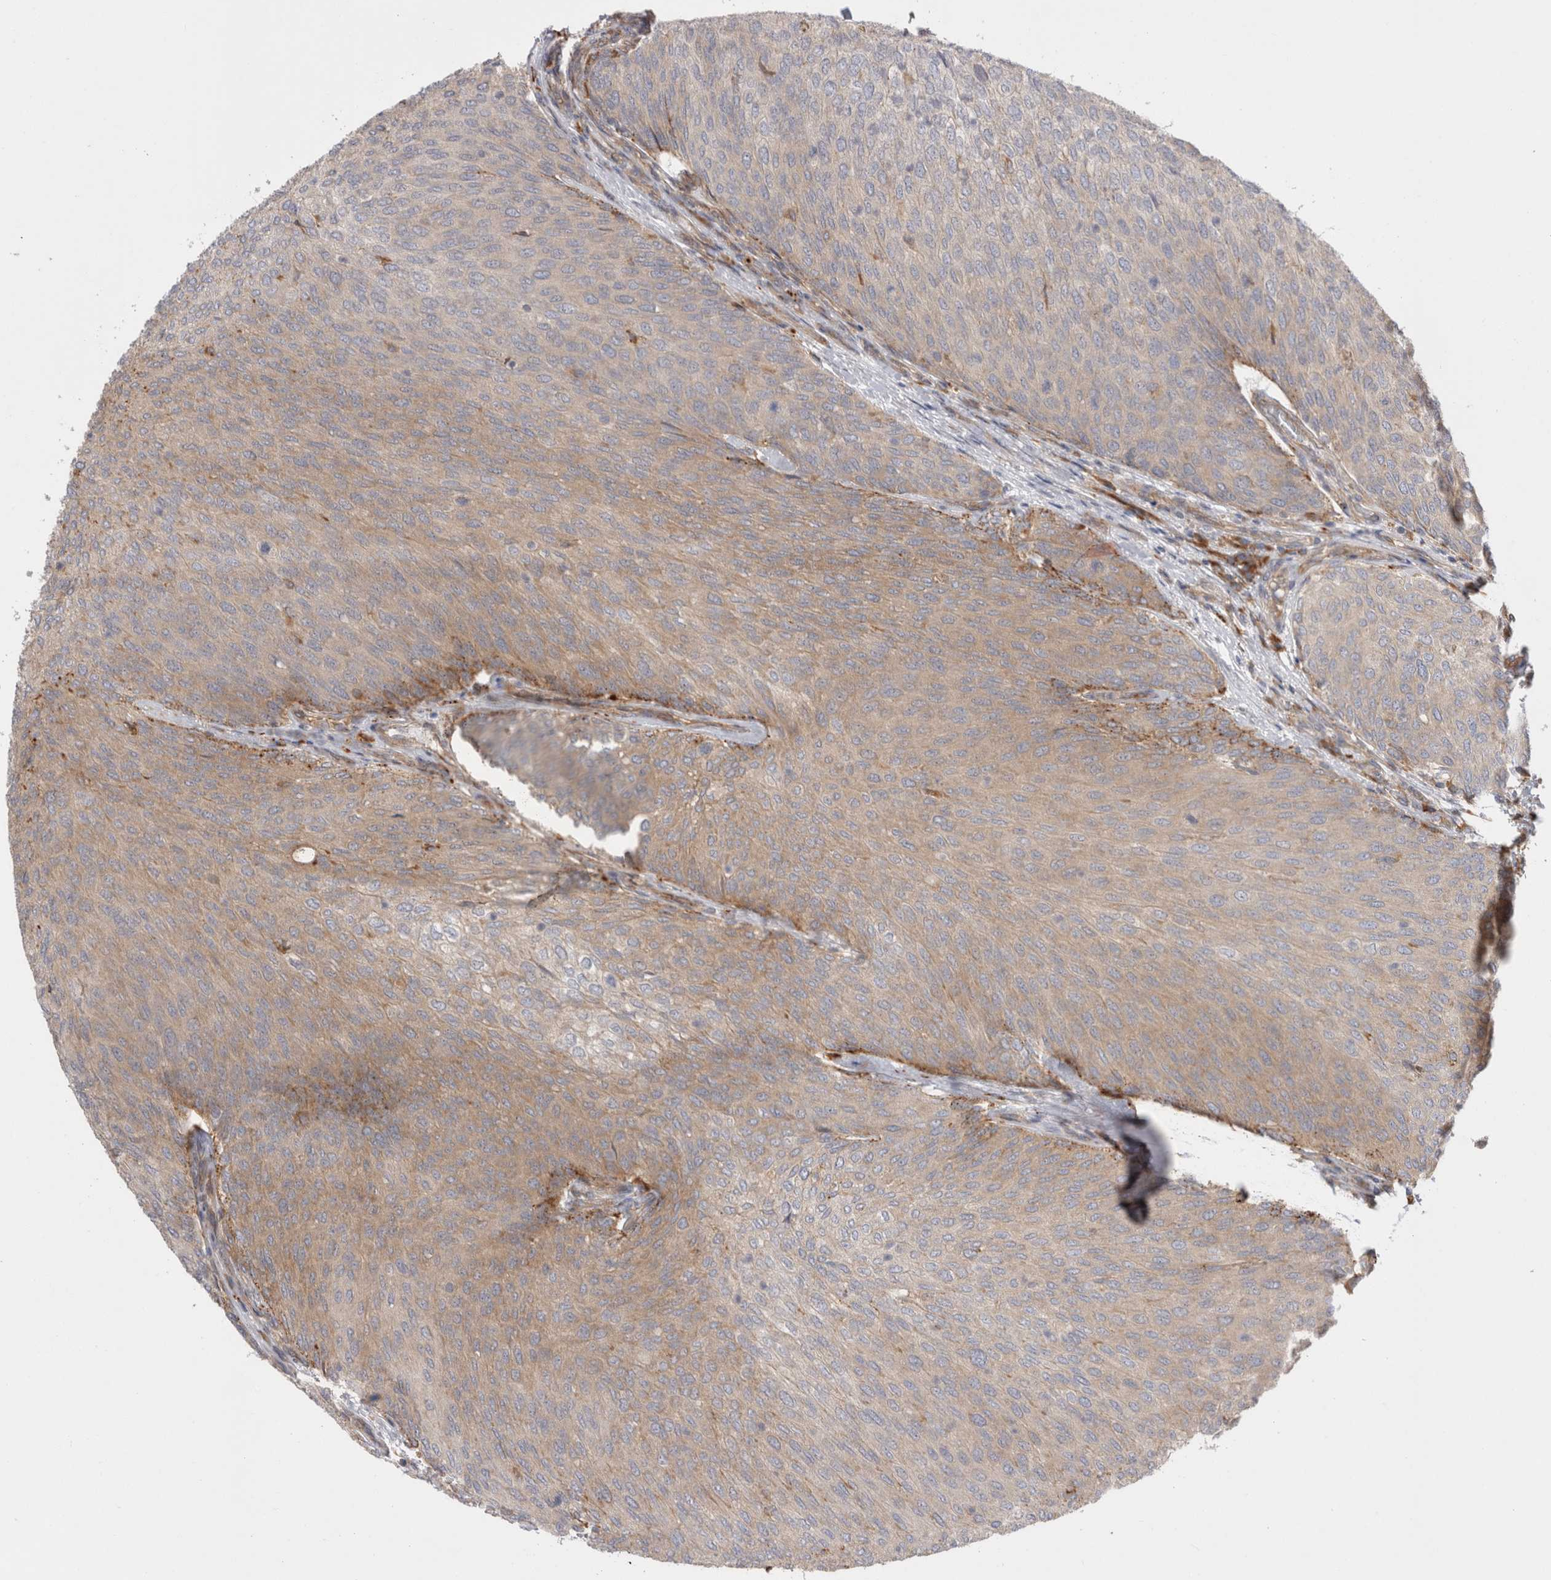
{"staining": {"intensity": "weak", "quantity": "25%-75%", "location": "cytoplasmic/membranous"}, "tissue": "urothelial cancer", "cell_type": "Tumor cells", "image_type": "cancer", "snomed": [{"axis": "morphology", "description": "Urothelial carcinoma, Low grade"}, {"axis": "topography", "description": "Urinary bladder"}], "caption": "IHC of human urothelial cancer exhibits low levels of weak cytoplasmic/membranous expression in about 25%-75% of tumor cells.", "gene": "PDCD10", "patient": {"sex": "female", "age": 79}}